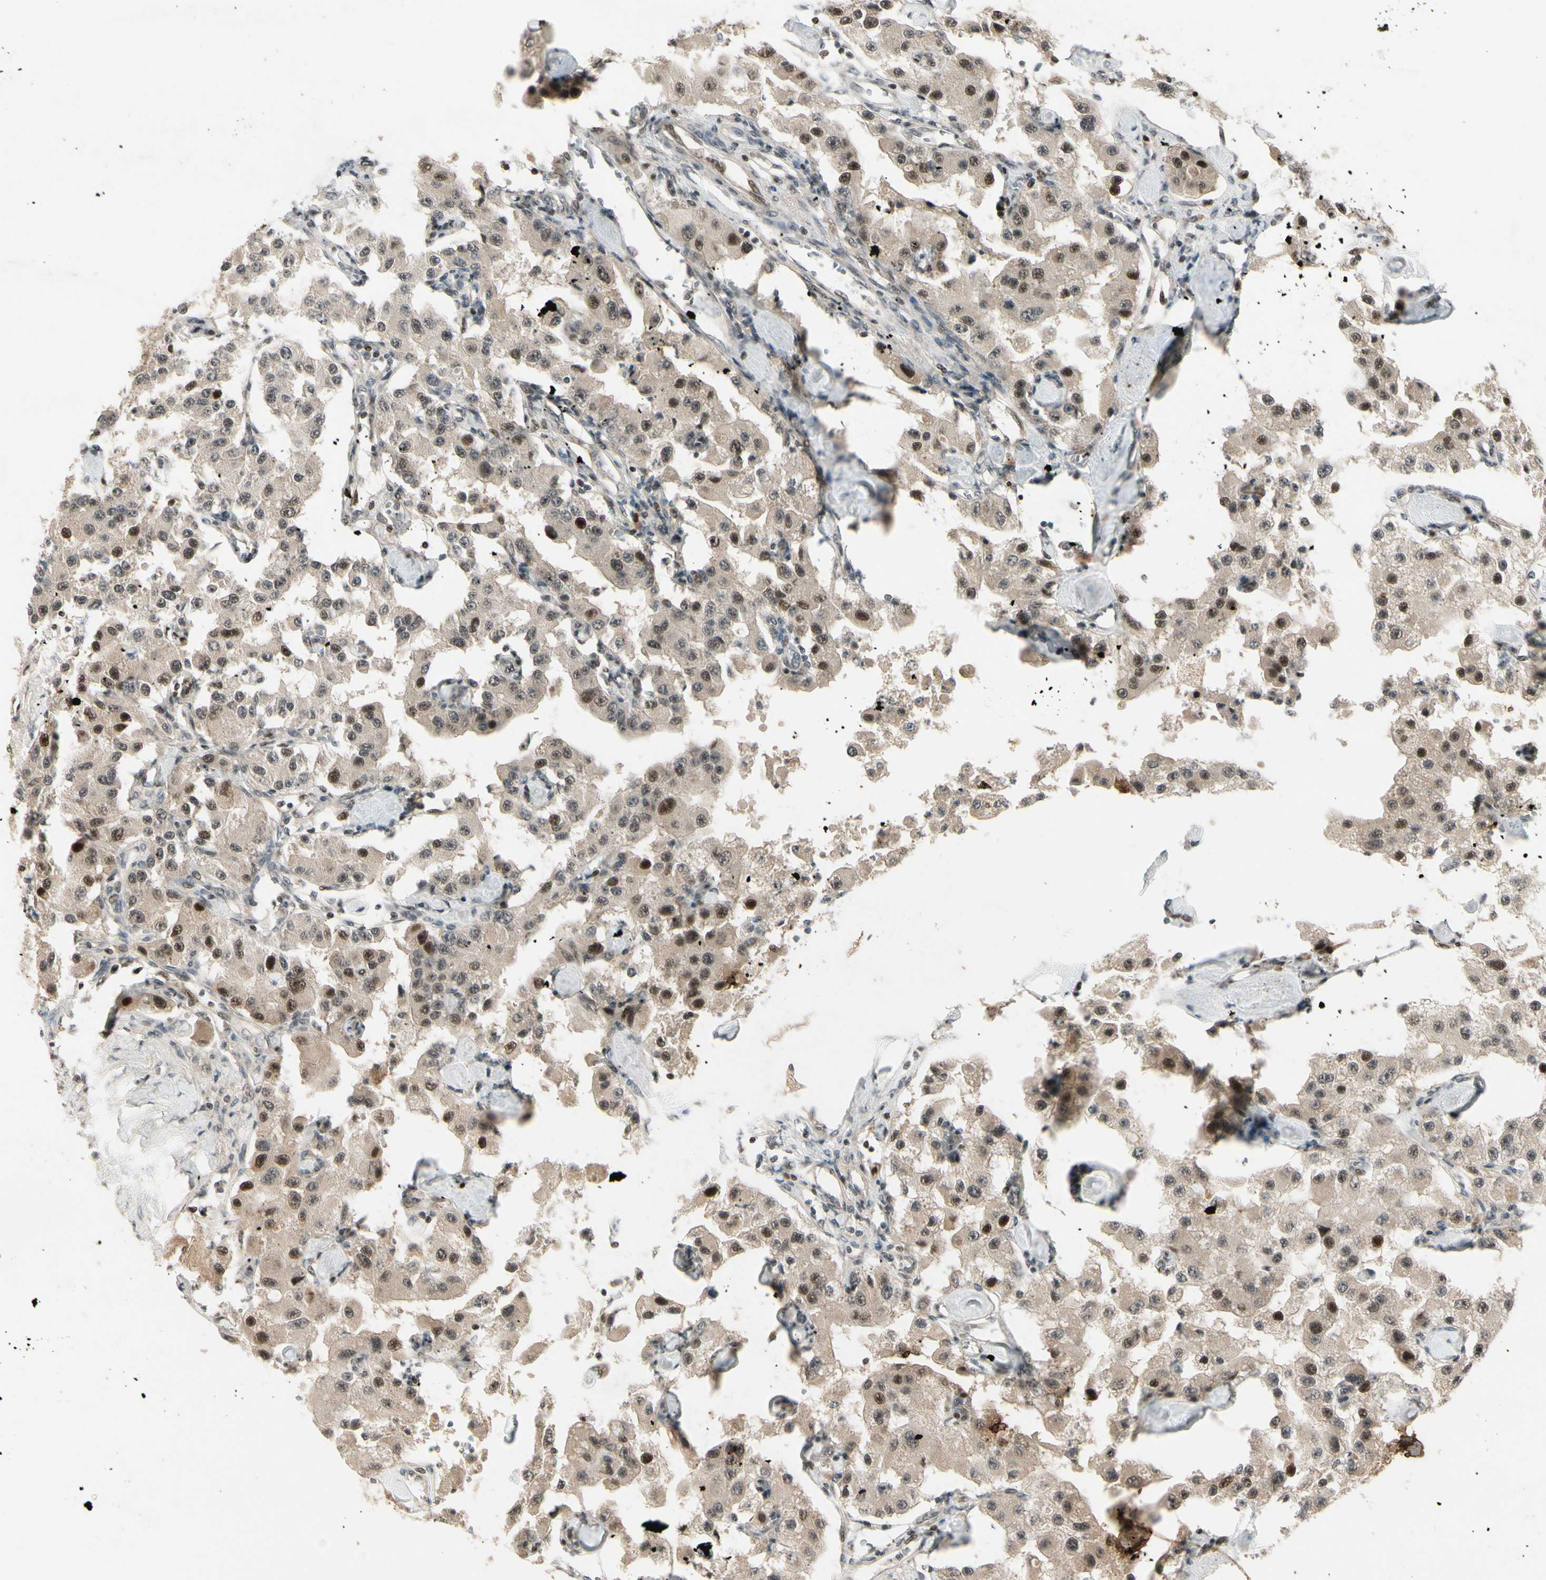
{"staining": {"intensity": "moderate", "quantity": "25%-75%", "location": "nuclear"}, "tissue": "carcinoid", "cell_type": "Tumor cells", "image_type": "cancer", "snomed": [{"axis": "morphology", "description": "Carcinoid, malignant, NOS"}, {"axis": "topography", "description": "Pancreas"}], "caption": "Carcinoid (malignant) tissue demonstrates moderate nuclear staining in approximately 25%-75% of tumor cells, visualized by immunohistochemistry.", "gene": "CDK11A", "patient": {"sex": "male", "age": 41}}